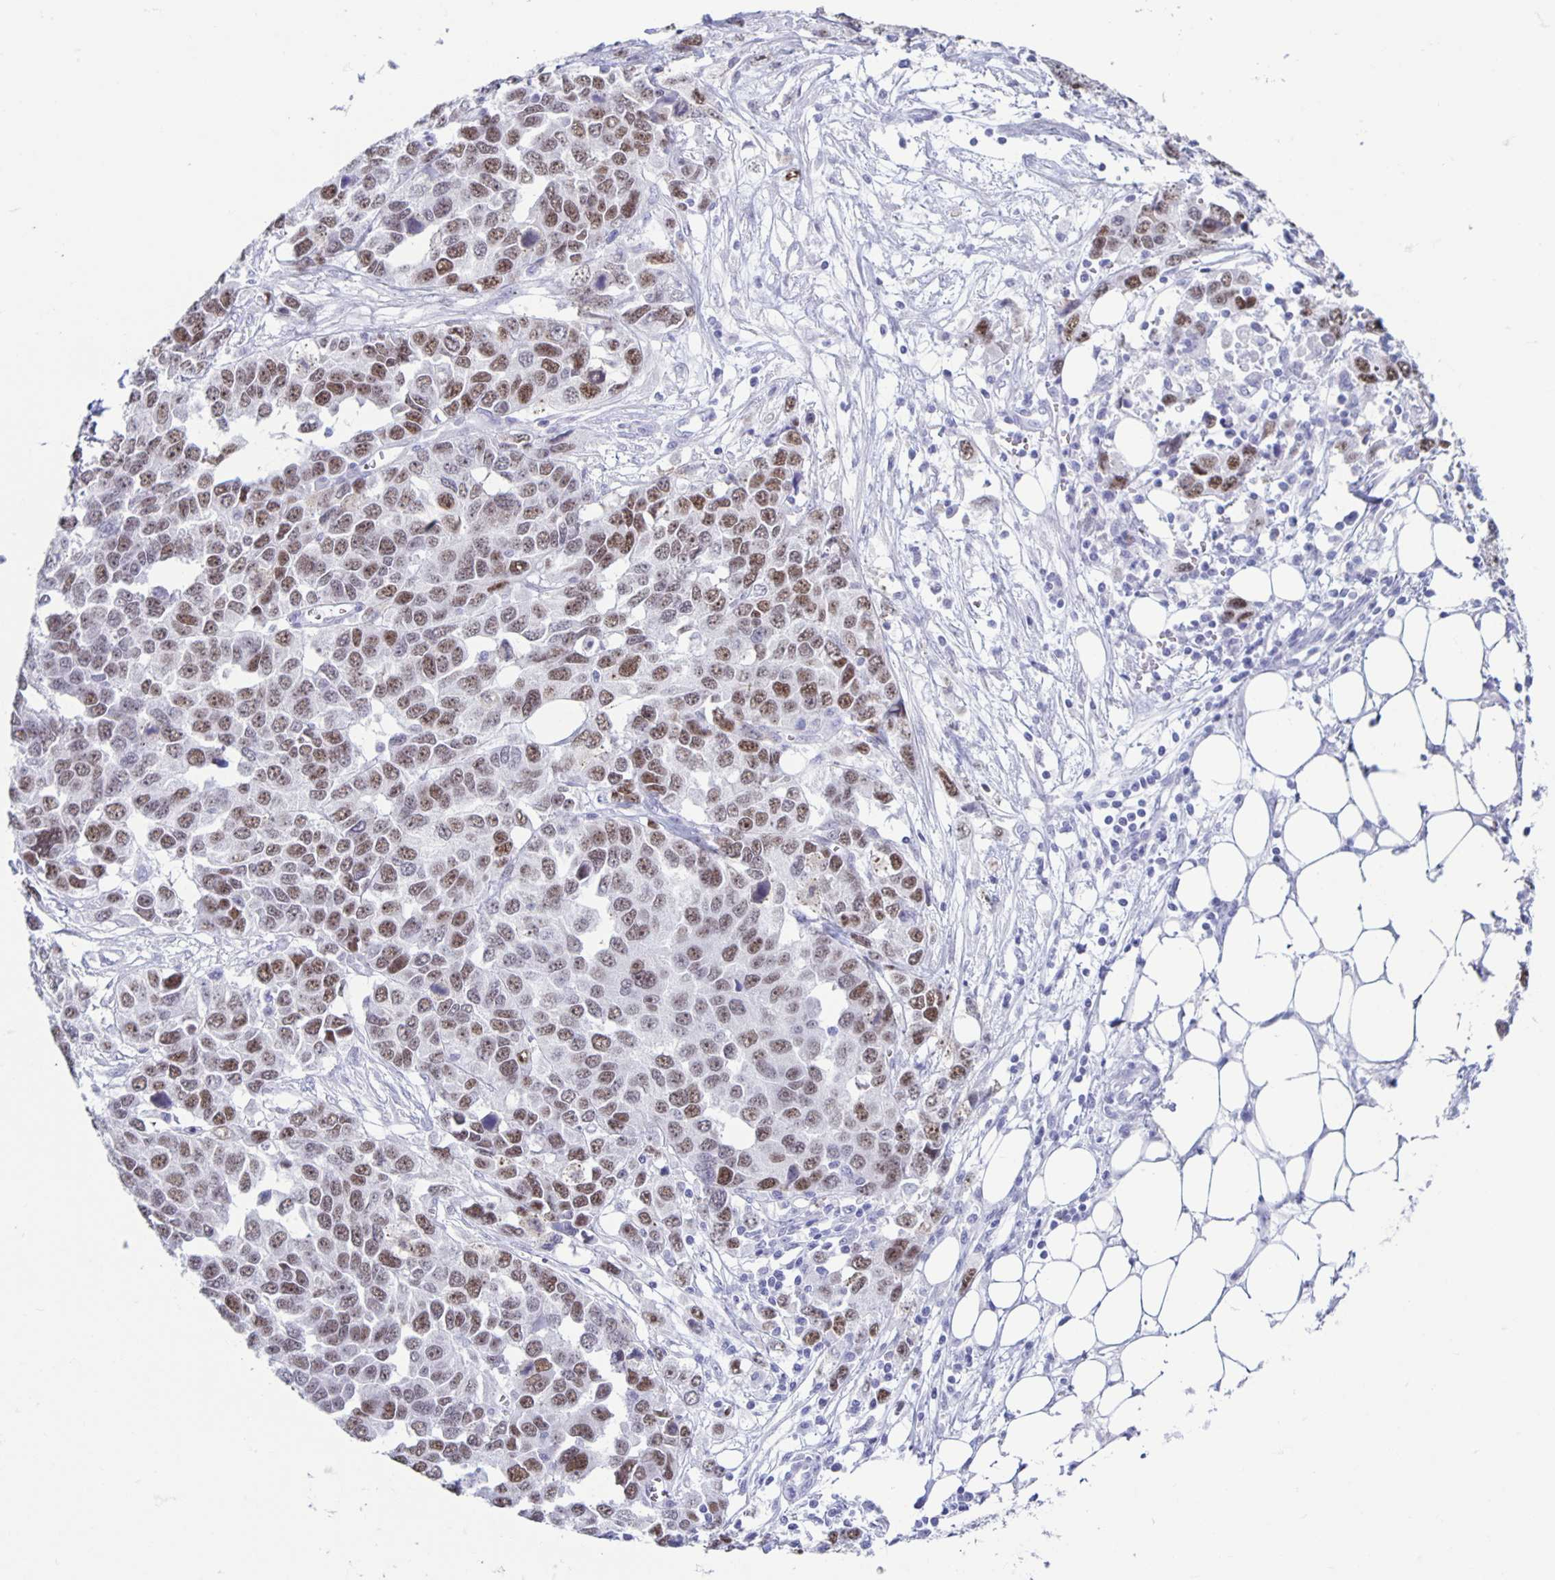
{"staining": {"intensity": "moderate", "quantity": ">75%", "location": "nuclear"}, "tissue": "ovarian cancer", "cell_type": "Tumor cells", "image_type": "cancer", "snomed": [{"axis": "morphology", "description": "Cystadenocarcinoma, serous, NOS"}, {"axis": "topography", "description": "Ovary"}], "caption": "Immunohistochemical staining of ovarian serous cystadenocarcinoma reveals medium levels of moderate nuclear expression in about >75% of tumor cells. (Brightfield microscopy of DAB IHC at high magnification).", "gene": "CT45A5", "patient": {"sex": "female", "age": 76}}